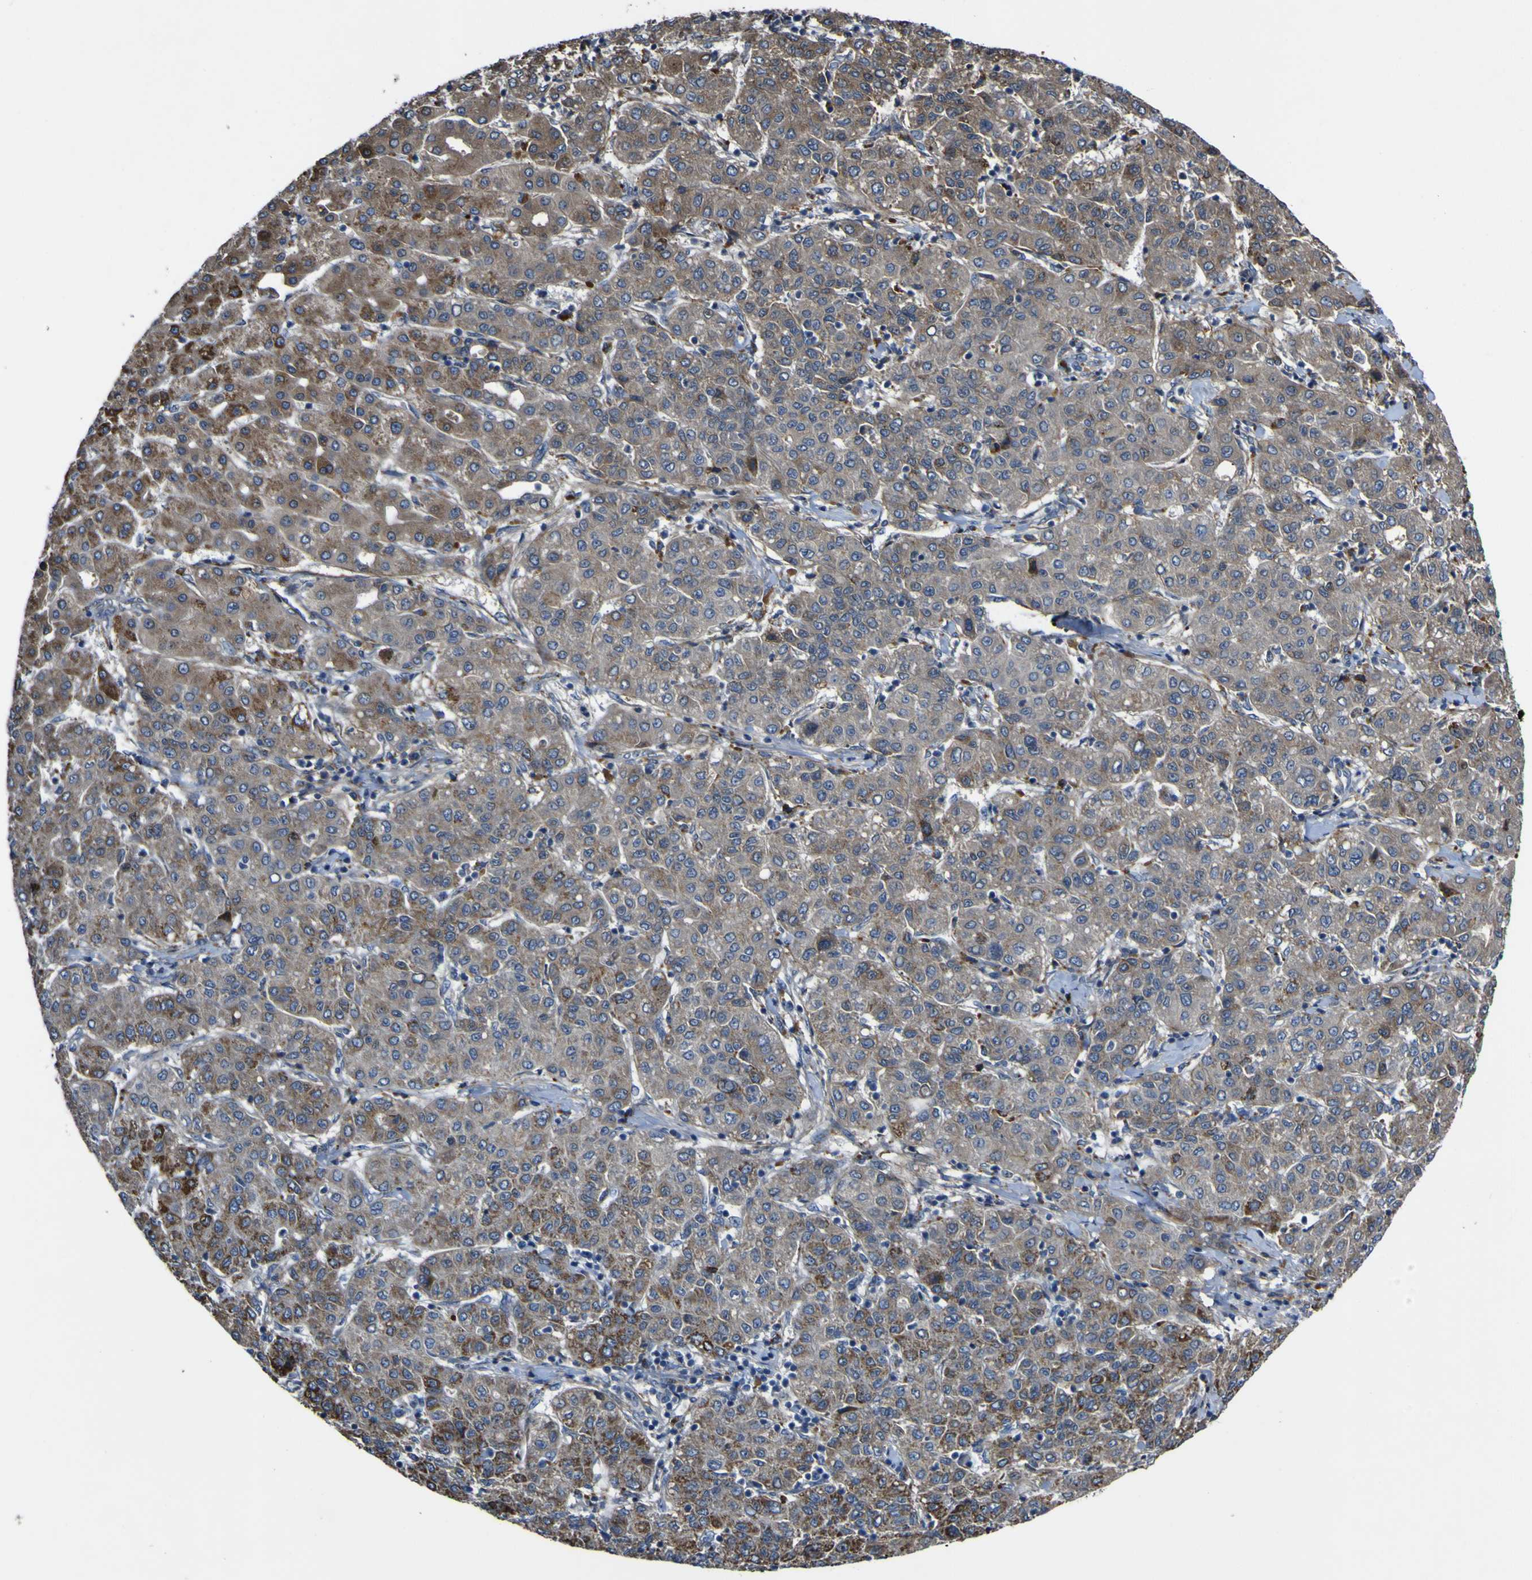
{"staining": {"intensity": "moderate", "quantity": "25%-75%", "location": "cytoplasmic/membranous"}, "tissue": "liver cancer", "cell_type": "Tumor cells", "image_type": "cancer", "snomed": [{"axis": "morphology", "description": "Carcinoma, Hepatocellular, NOS"}, {"axis": "topography", "description": "Liver"}], "caption": "Moderate cytoplasmic/membranous protein expression is identified in about 25%-75% of tumor cells in liver cancer. Using DAB (brown) and hematoxylin (blue) stains, captured at high magnification using brightfield microscopy.", "gene": "GPLD1", "patient": {"sex": "male", "age": 65}}